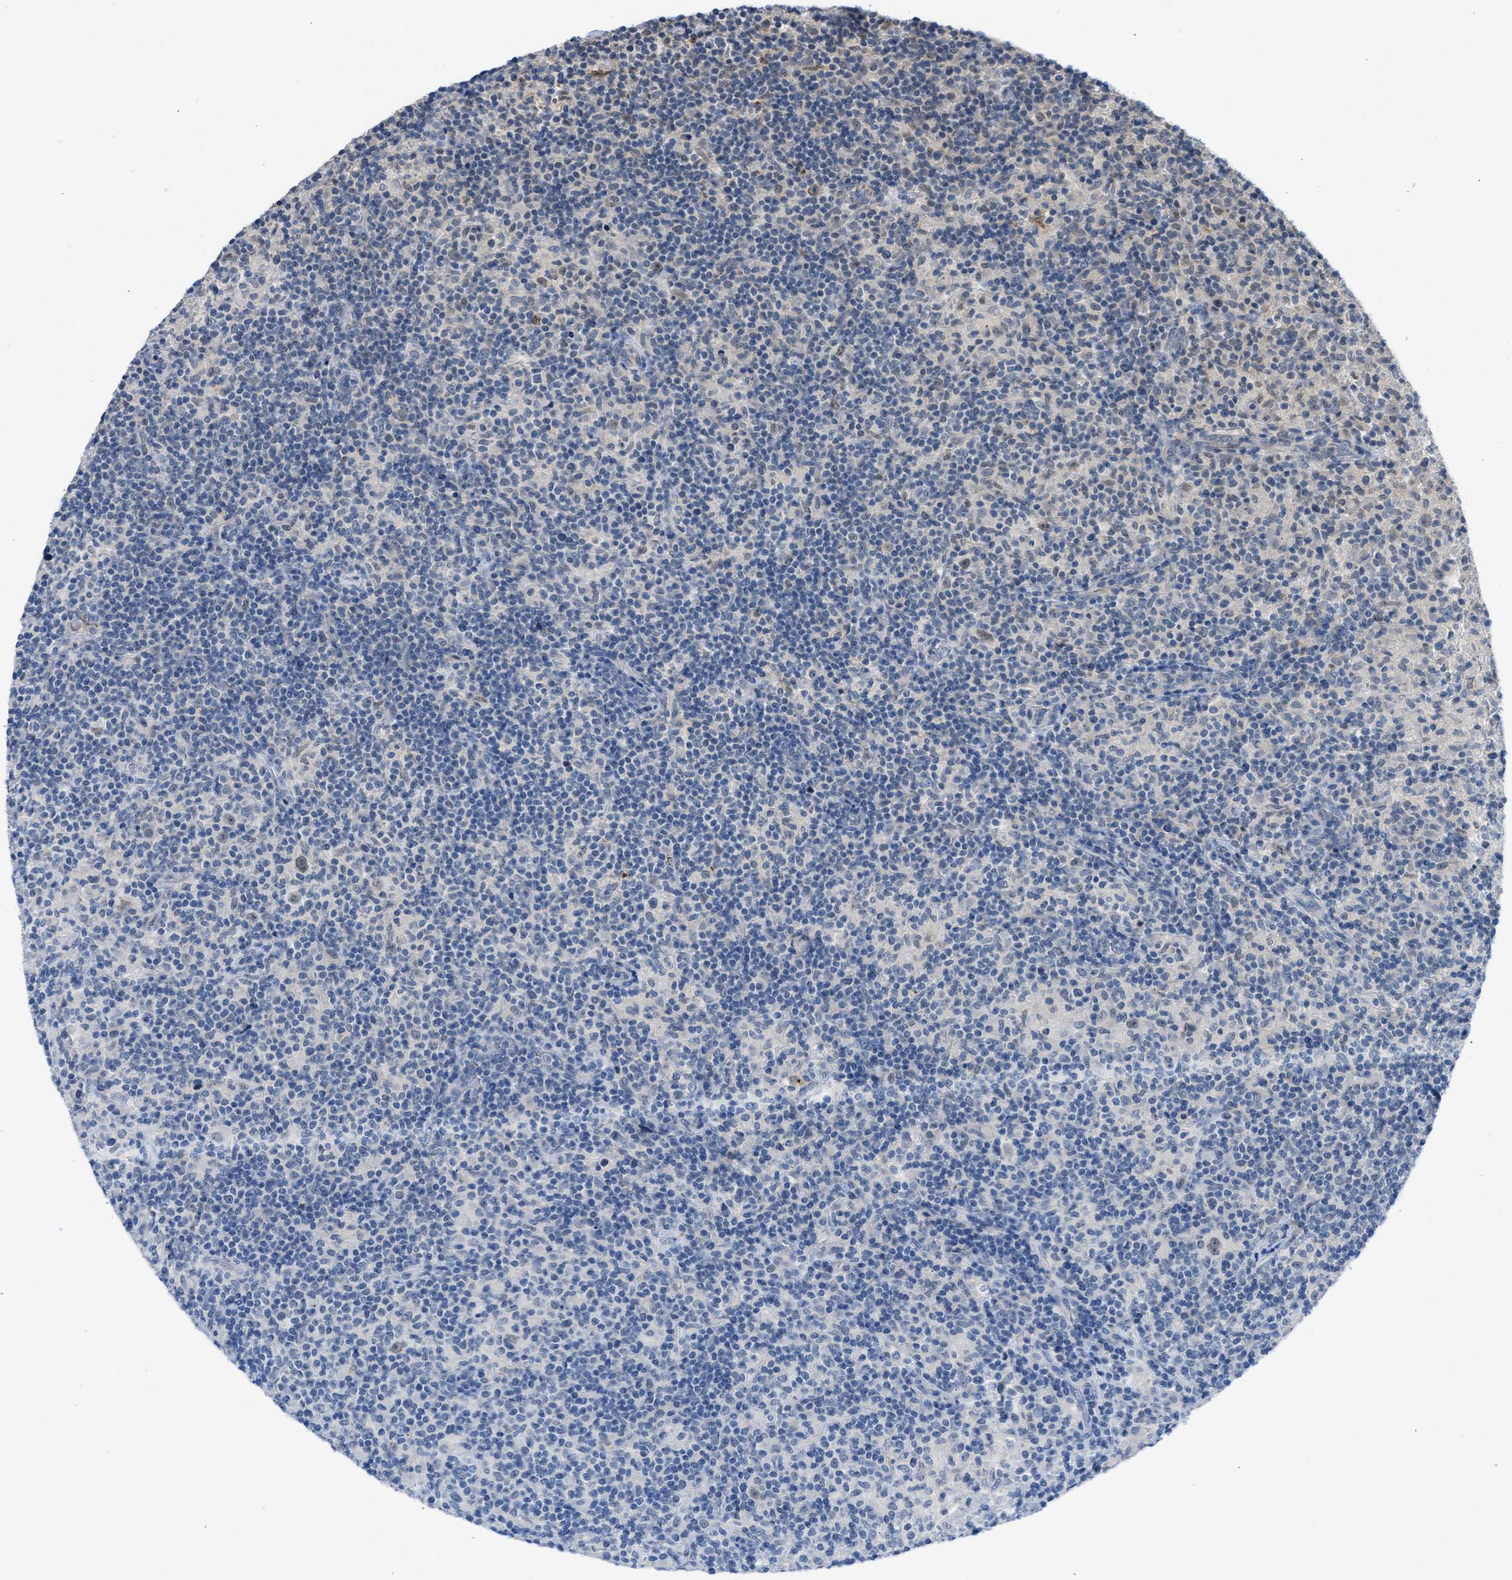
{"staining": {"intensity": "weak", "quantity": "25%-75%", "location": "nuclear"}, "tissue": "lymphoma", "cell_type": "Tumor cells", "image_type": "cancer", "snomed": [{"axis": "morphology", "description": "Hodgkin's disease, NOS"}, {"axis": "topography", "description": "Lymph node"}], "caption": "IHC photomicrograph of neoplastic tissue: human Hodgkin's disease stained using IHC shows low levels of weak protein expression localized specifically in the nuclear of tumor cells, appearing as a nuclear brown color.", "gene": "TTBK2", "patient": {"sex": "male", "age": 70}}